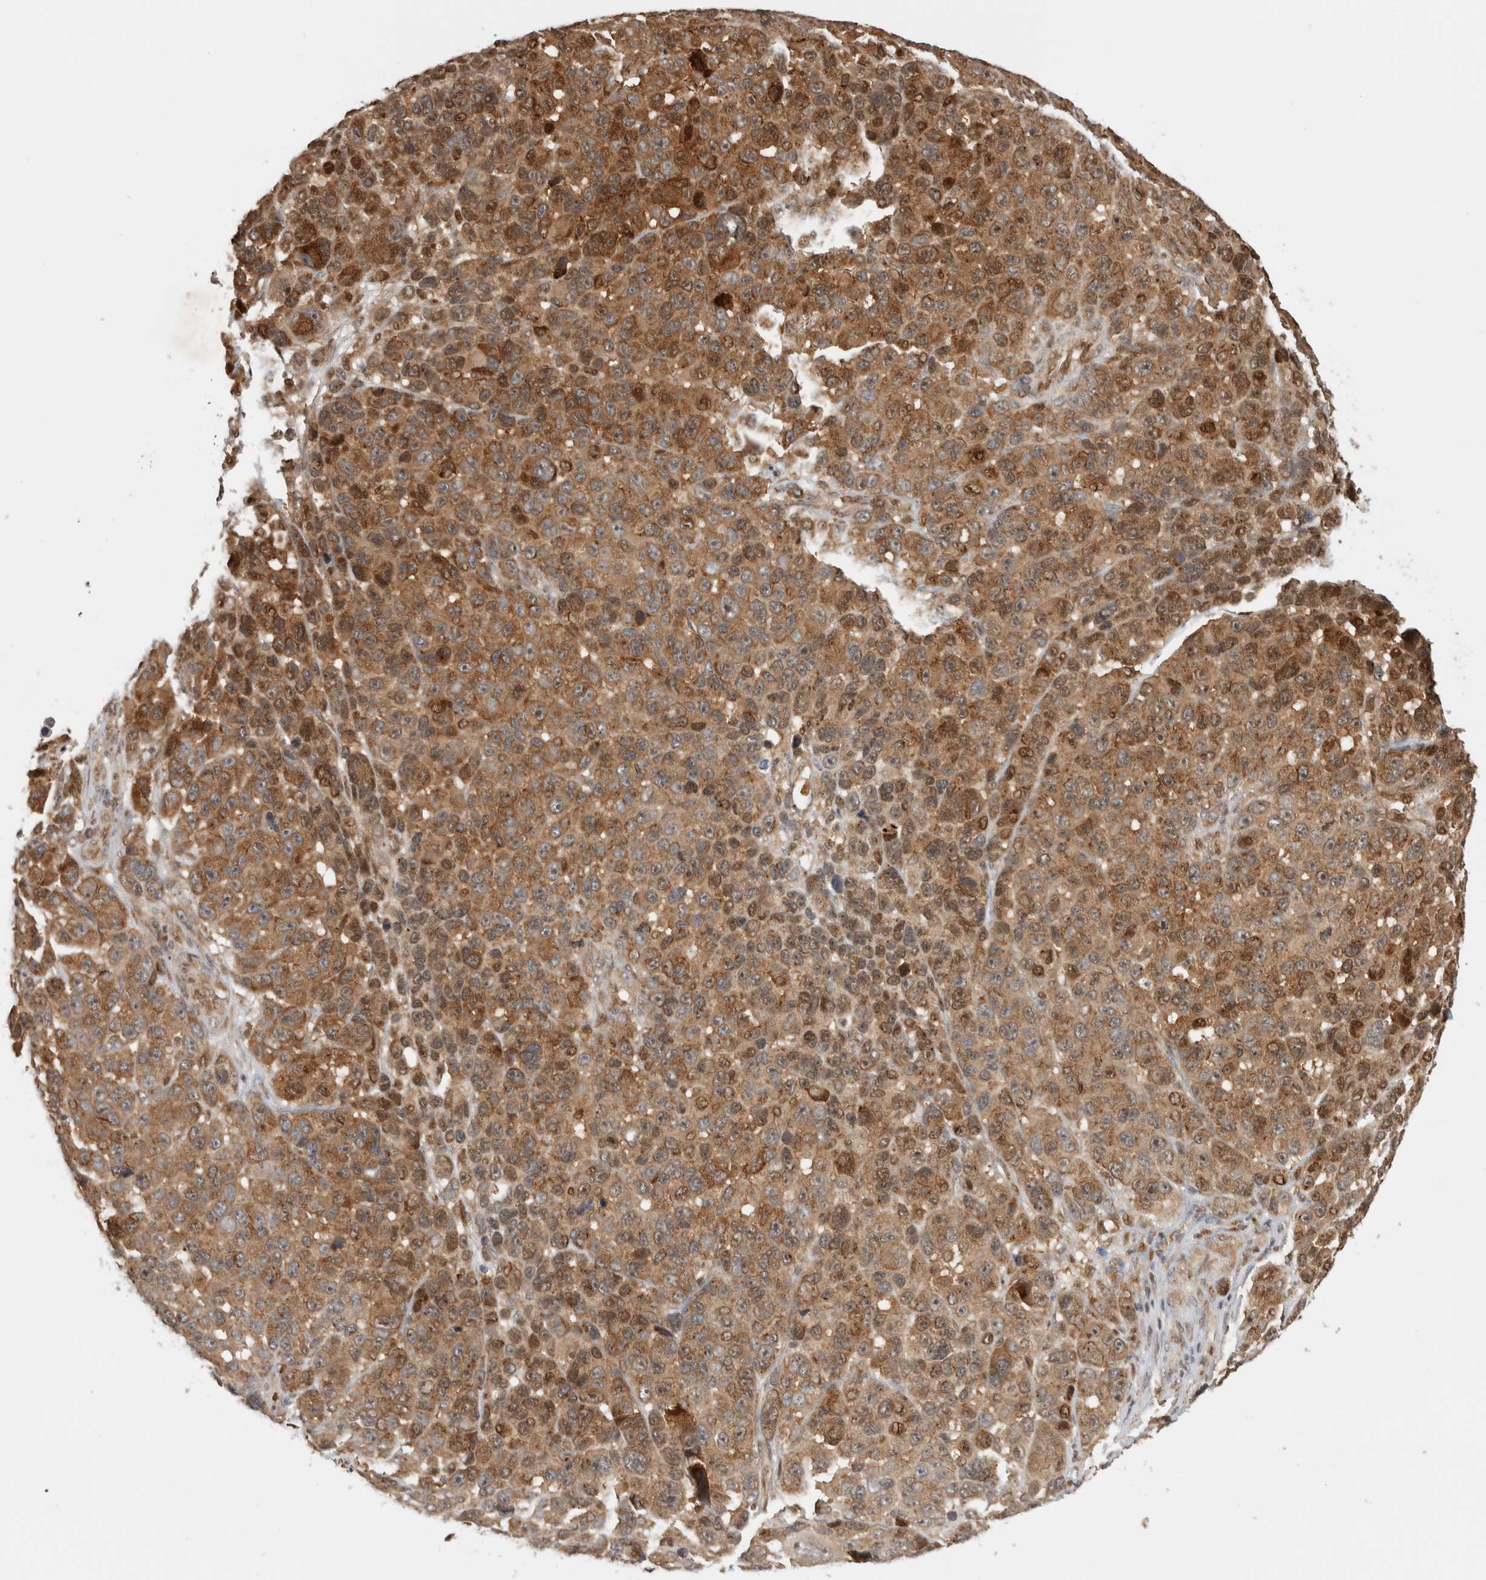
{"staining": {"intensity": "moderate", "quantity": ">75%", "location": "cytoplasmic/membranous,nuclear"}, "tissue": "melanoma", "cell_type": "Tumor cells", "image_type": "cancer", "snomed": [{"axis": "morphology", "description": "Malignant melanoma, NOS"}, {"axis": "topography", "description": "Skin"}], "caption": "Moderate cytoplasmic/membranous and nuclear staining is identified in approximately >75% of tumor cells in malignant melanoma. The protein of interest is shown in brown color, while the nuclei are stained blue.", "gene": "OTUD6B", "patient": {"sex": "male", "age": 53}}